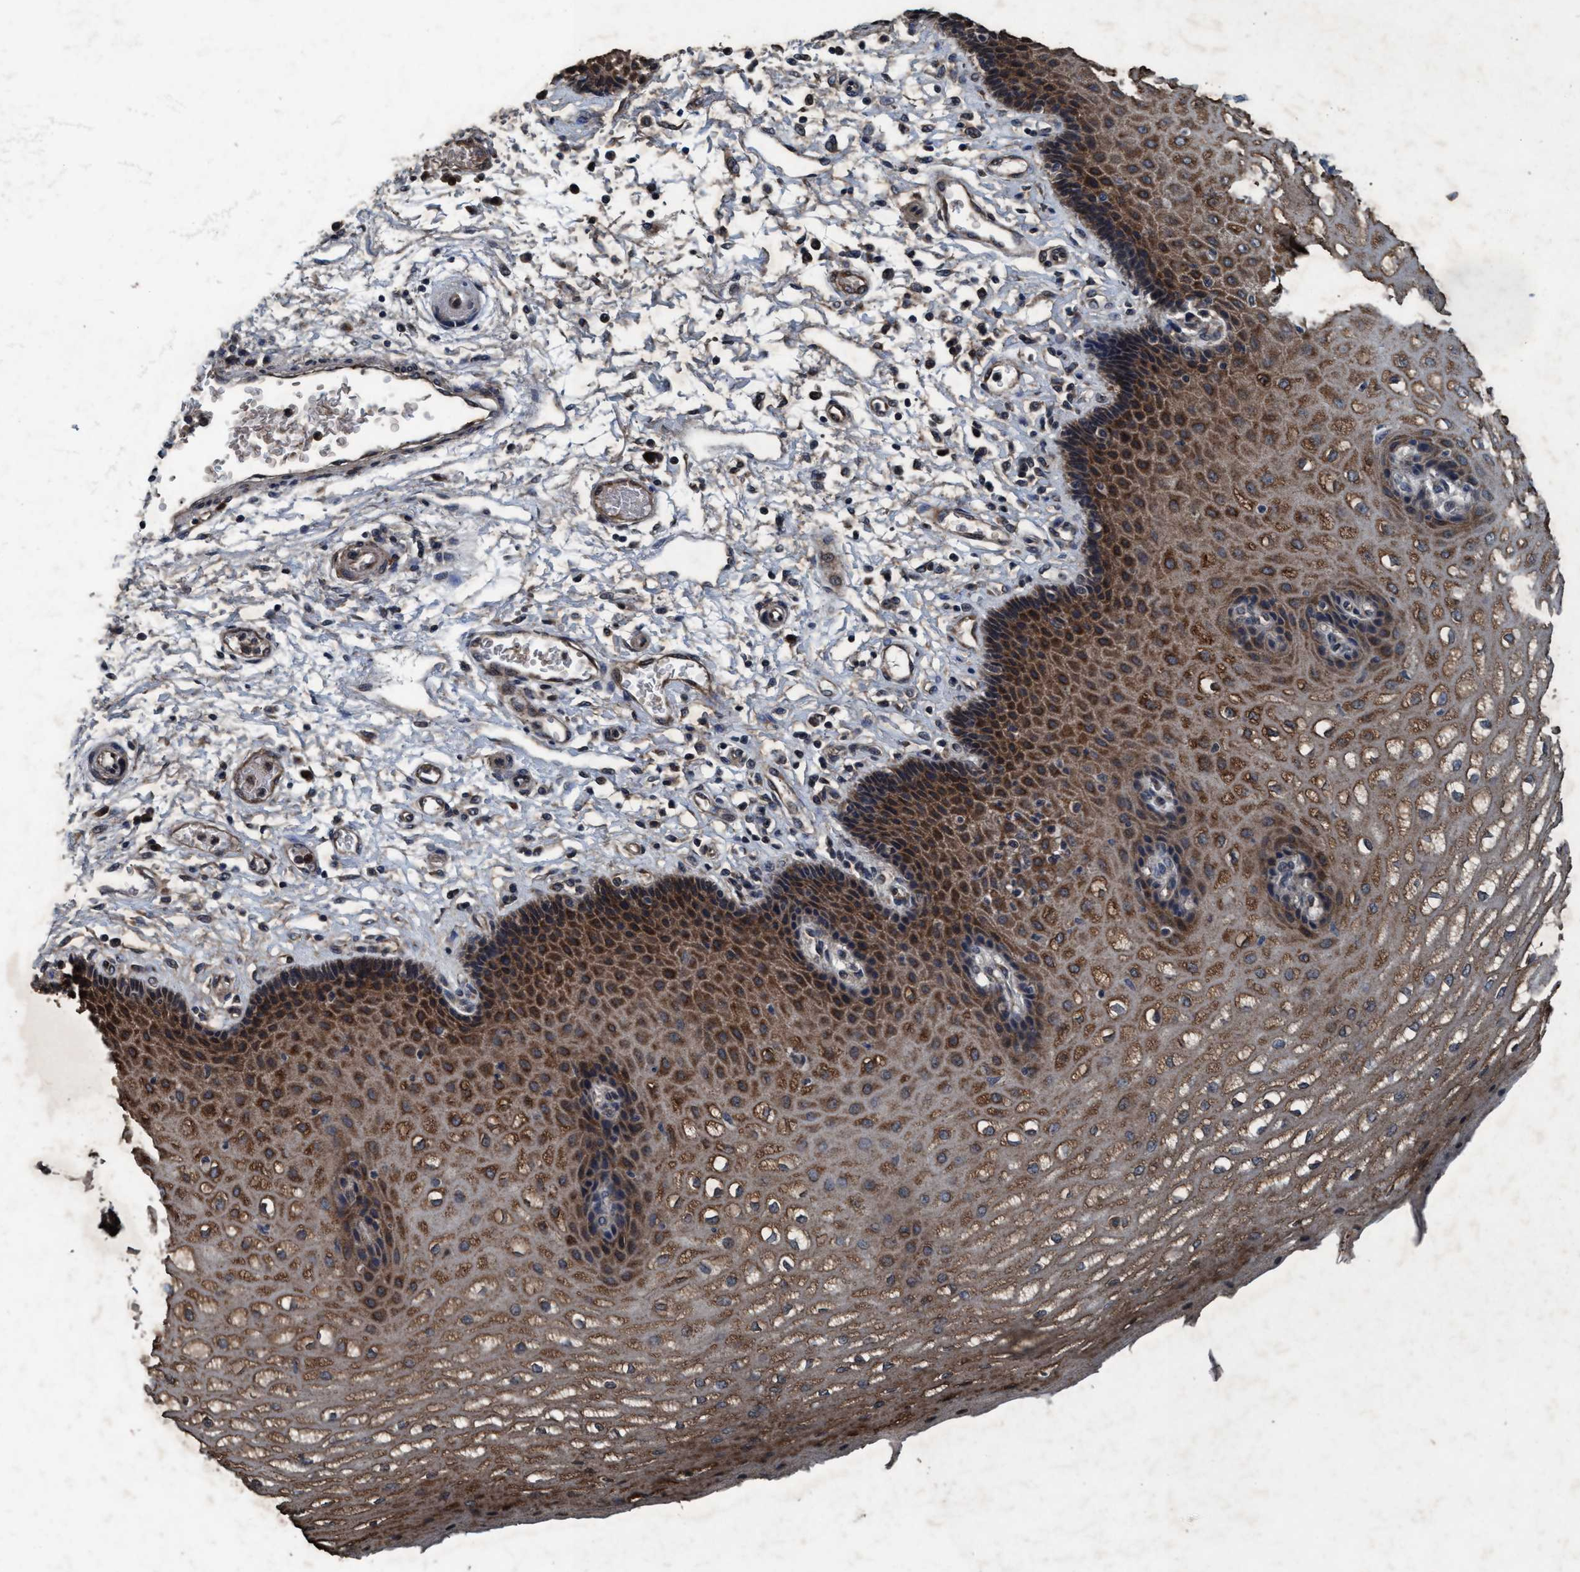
{"staining": {"intensity": "strong", "quantity": ">75%", "location": "cytoplasmic/membranous"}, "tissue": "esophagus", "cell_type": "Squamous epithelial cells", "image_type": "normal", "snomed": [{"axis": "morphology", "description": "Normal tissue, NOS"}, {"axis": "topography", "description": "Esophagus"}], "caption": "Immunohistochemistry (IHC) of unremarkable human esophagus displays high levels of strong cytoplasmic/membranous expression in approximately >75% of squamous epithelial cells.", "gene": "AKT1S1", "patient": {"sex": "male", "age": 54}}